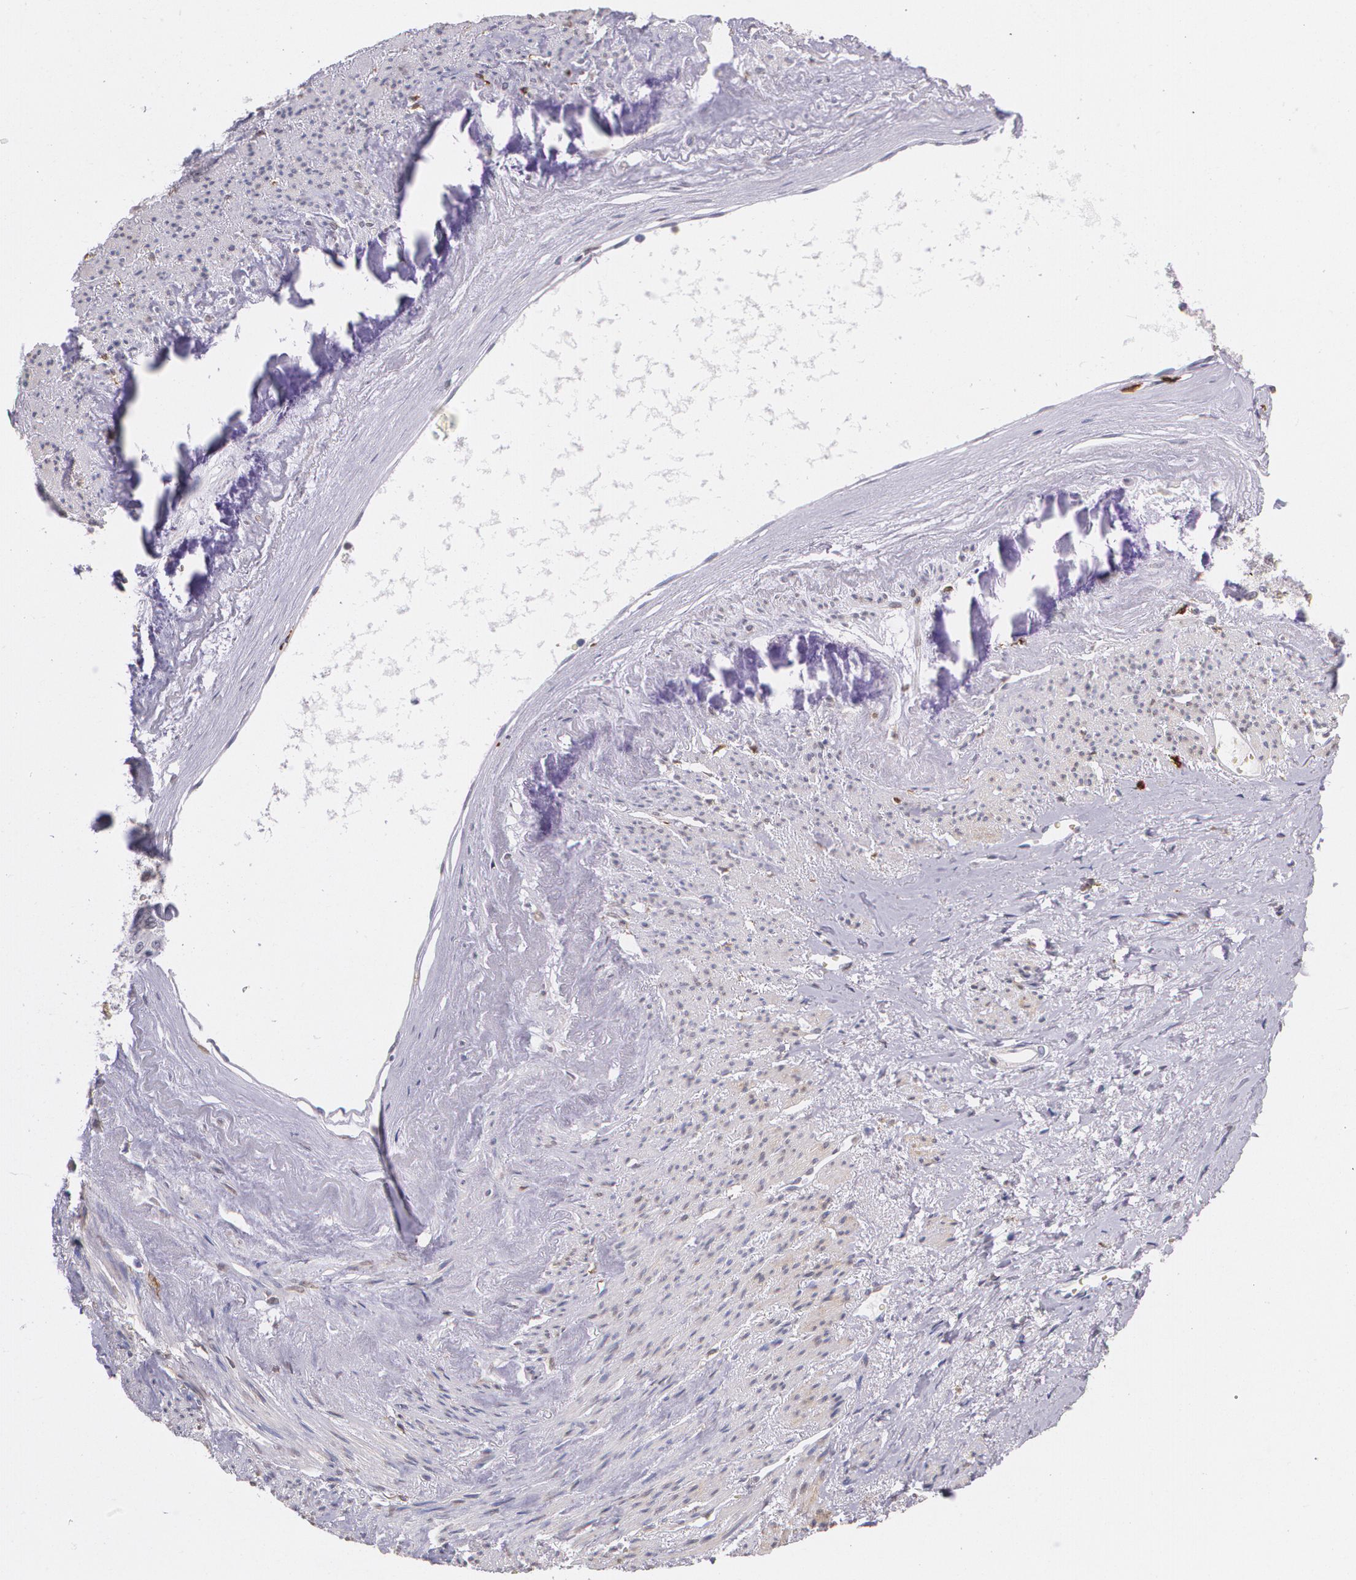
{"staining": {"intensity": "negative", "quantity": "none", "location": "none"}, "tissue": "endometrial cancer", "cell_type": "Tumor cells", "image_type": "cancer", "snomed": [{"axis": "morphology", "description": "Adenocarcinoma, NOS"}, {"axis": "topography", "description": "Endometrium"}], "caption": "This image is of endometrial cancer stained with immunohistochemistry (IHC) to label a protein in brown with the nuclei are counter-stained blue. There is no expression in tumor cells.", "gene": "RTN1", "patient": {"sex": "female", "age": 75}}